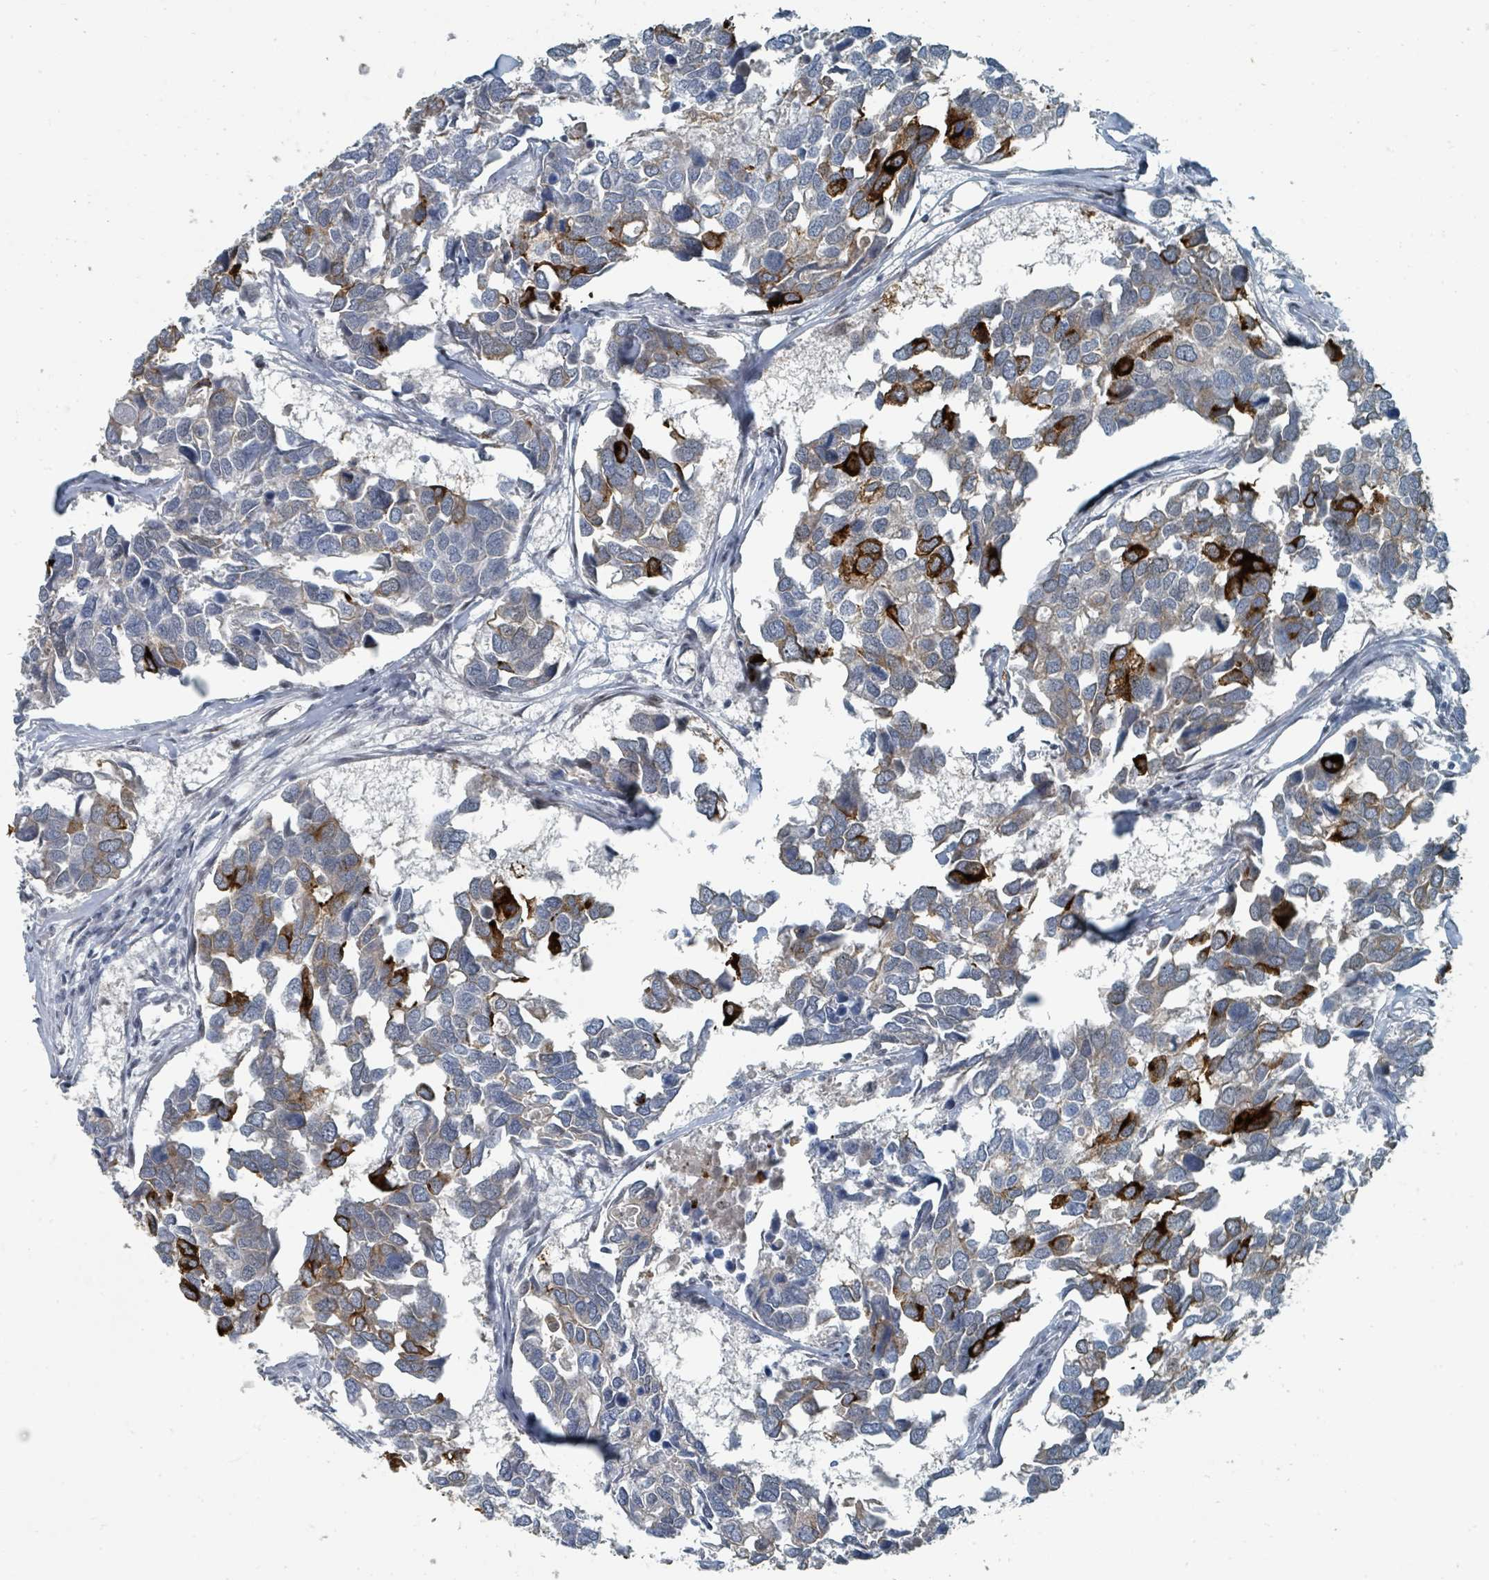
{"staining": {"intensity": "strong", "quantity": "<25%", "location": "cytoplasmic/membranous"}, "tissue": "breast cancer", "cell_type": "Tumor cells", "image_type": "cancer", "snomed": [{"axis": "morphology", "description": "Duct carcinoma"}, {"axis": "topography", "description": "Breast"}], "caption": "Human breast cancer stained for a protein (brown) reveals strong cytoplasmic/membranous positive staining in approximately <25% of tumor cells.", "gene": "UCK1", "patient": {"sex": "female", "age": 83}}